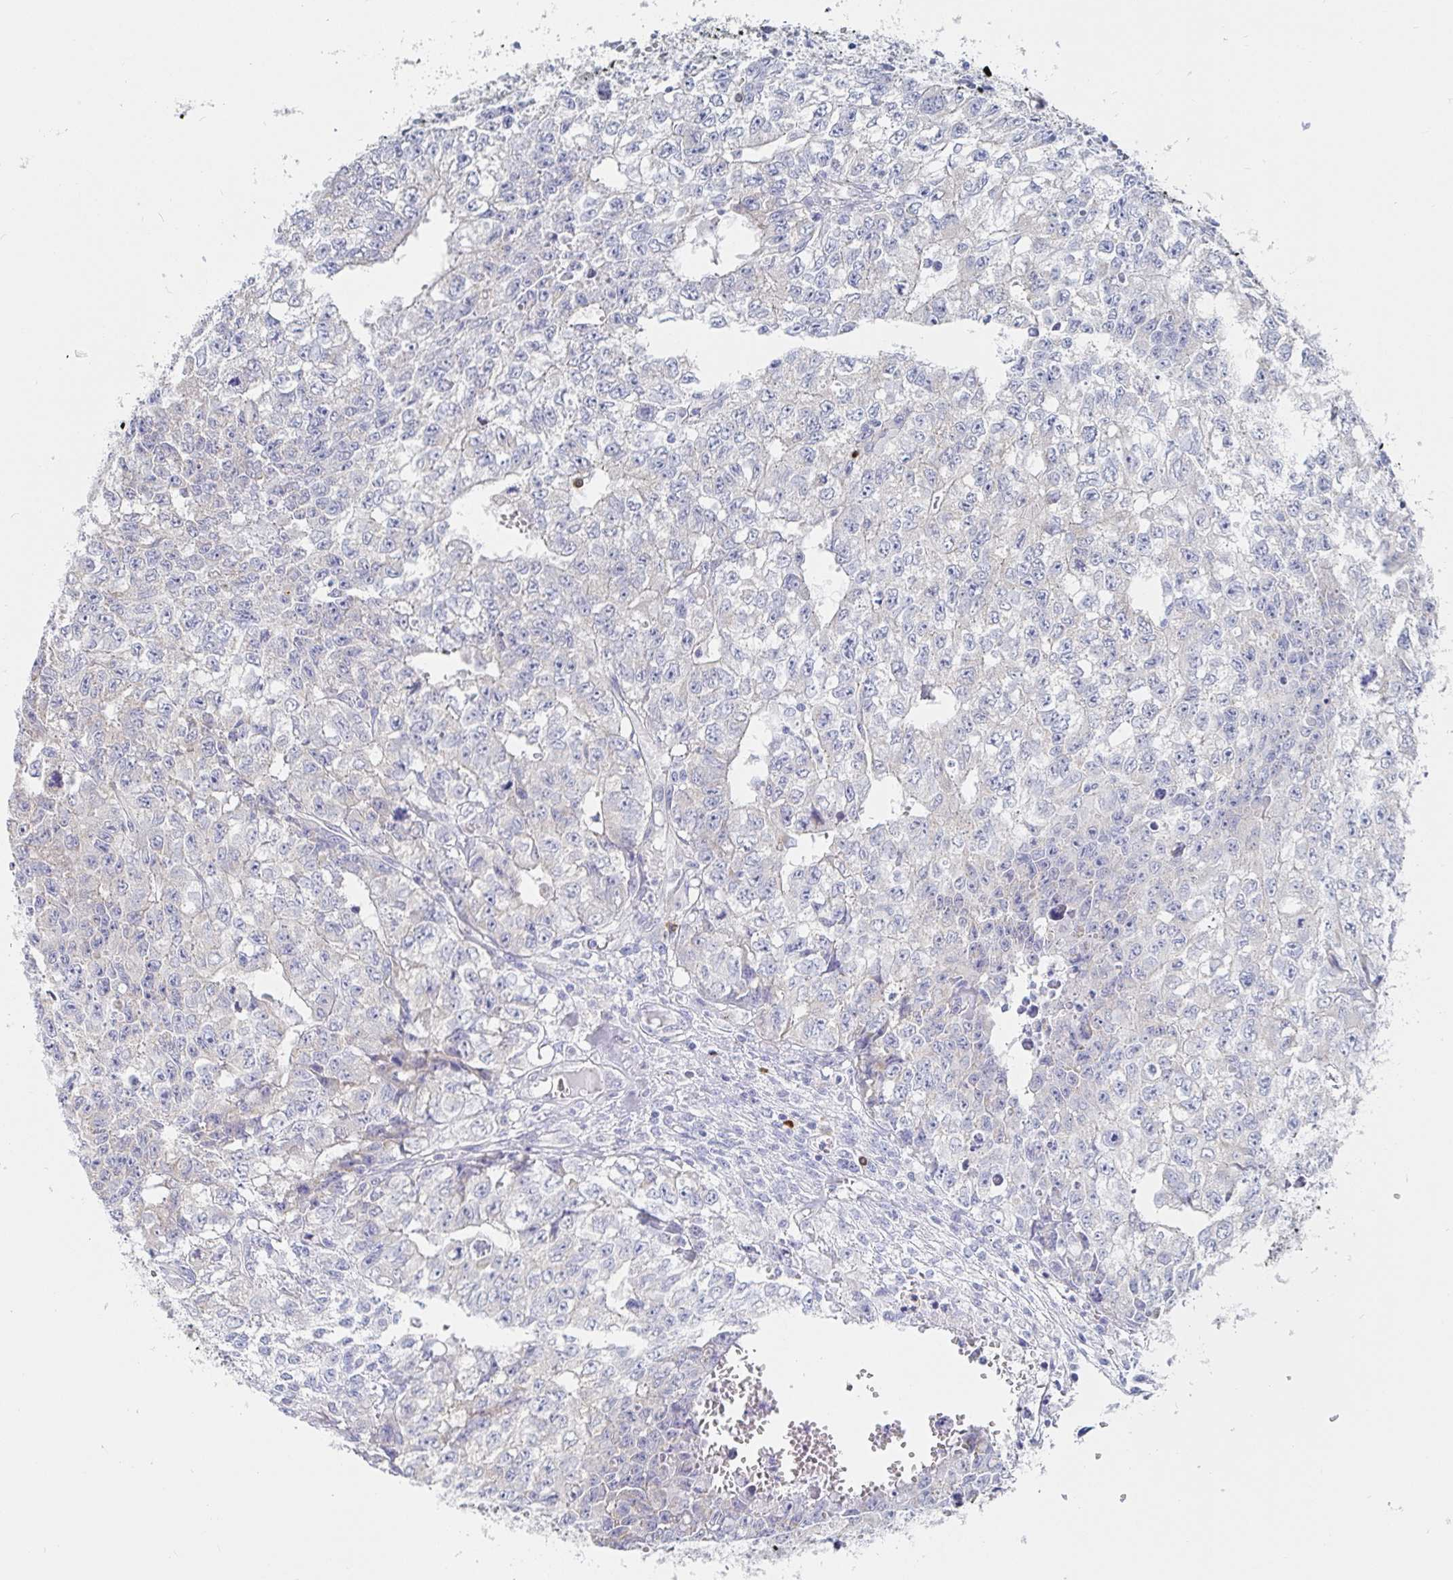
{"staining": {"intensity": "negative", "quantity": "none", "location": "none"}, "tissue": "testis cancer", "cell_type": "Tumor cells", "image_type": "cancer", "snomed": [{"axis": "morphology", "description": "Carcinoma, Embryonal, NOS"}, {"axis": "morphology", "description": "Teratoma, malignant, NOS"}, {"axis": "topography", "description": "Testis"}], "caption": "The image shows no staining of tumor cells in testis malignant teratoma.", "gene": "PACSIN1", "patient": {"sex": "male", "age": 24}}